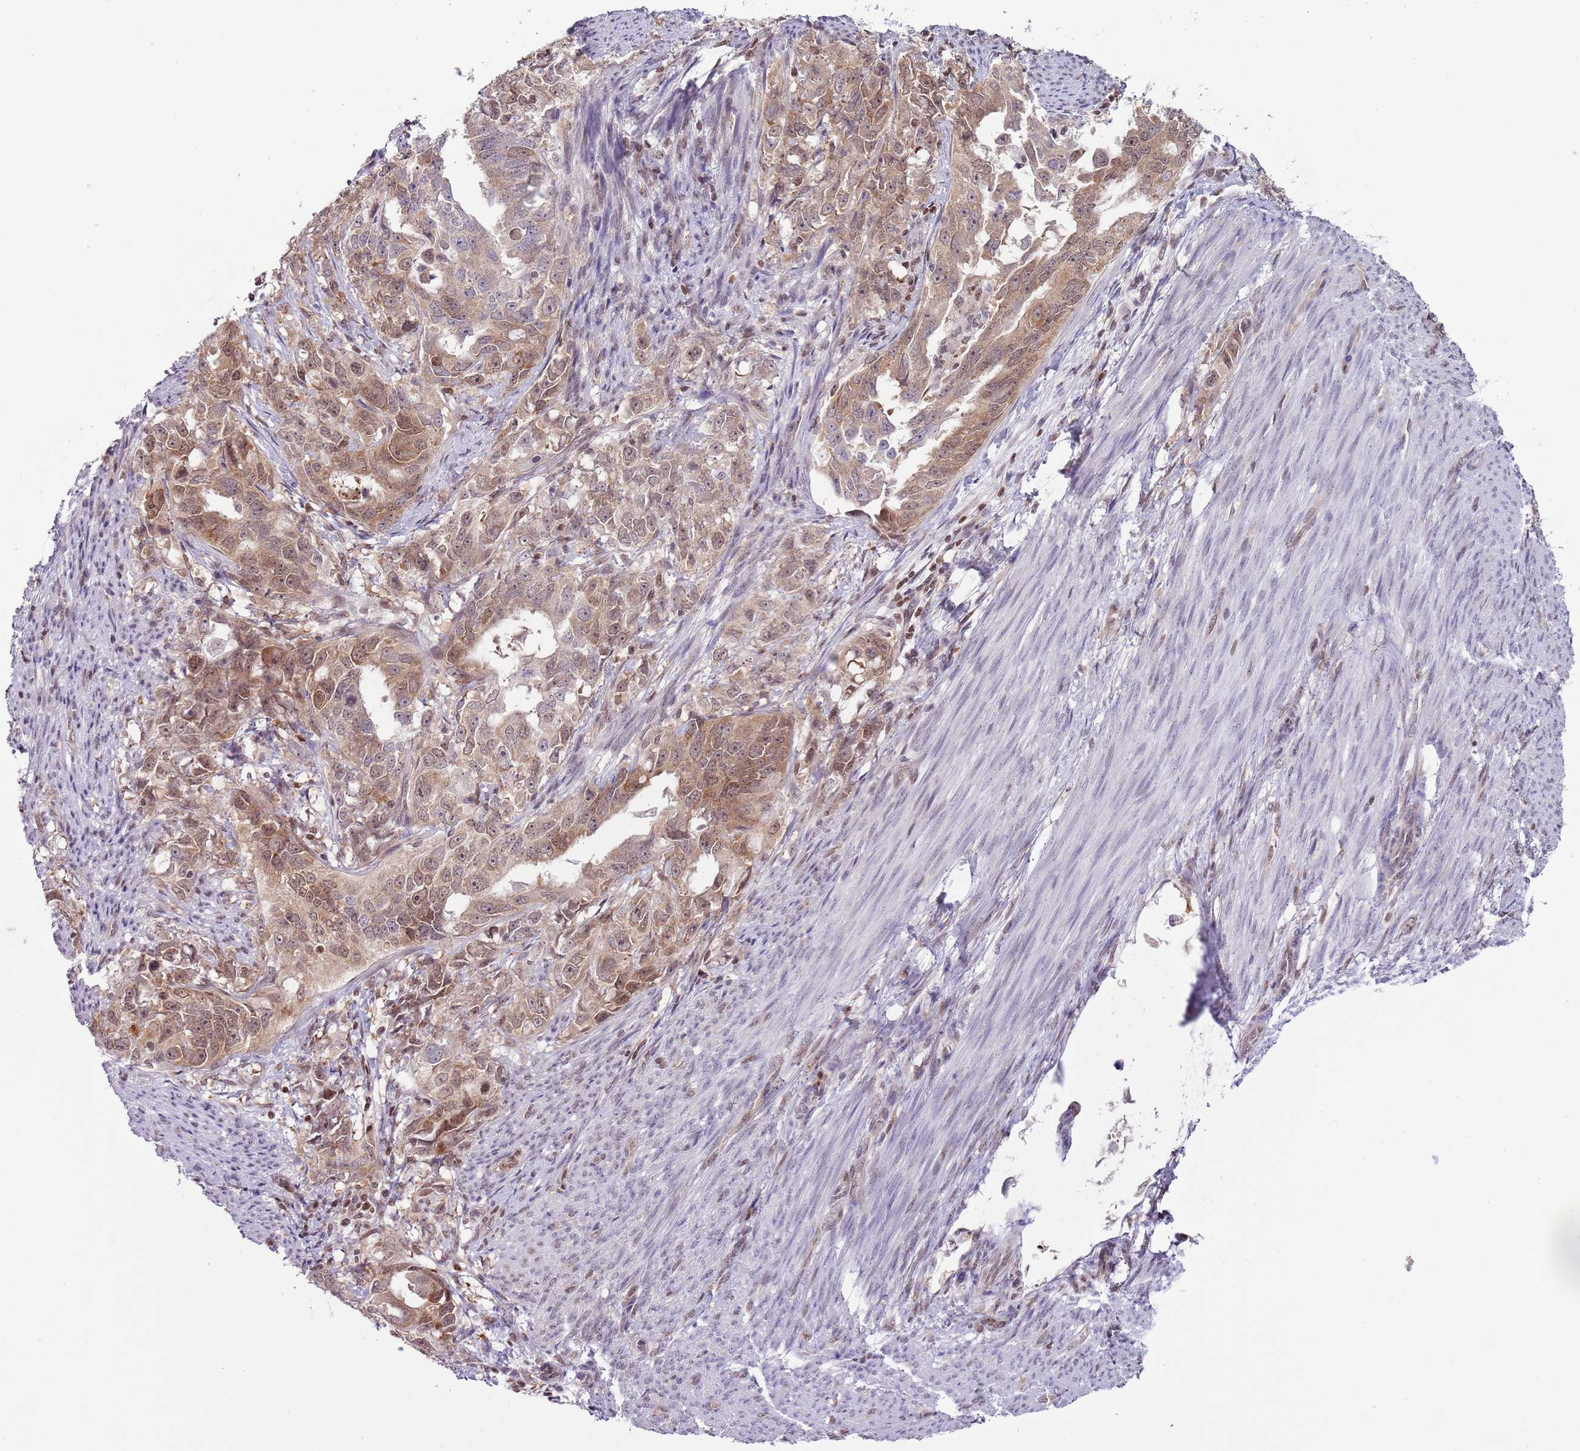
{"staining": {"intensity": "moderate", "quantity": ">75%", "location": "cytoplasmic/membranous,nuclear"}, "tissue": "endometrial cancer", "cell_type": "Tumor cells", "image_type": "cancer", "snomed": [{"axis": "morphology", "description": "Adenocarcinoma, NOS"}, {"axis": "topography", "description": "Endometrium"}], "caption": "High-magnification brightfield microscopy of endometrial cancer stained with DAB (brown) and counterstained with hematoxylin (blue). tumor cells exhibit moderate cytoplasmic/membranous and nuclear positivity is identified in about>75% of cells.", "gene": "SELENOH", "patient": {"sex": "female", "age": 65}}